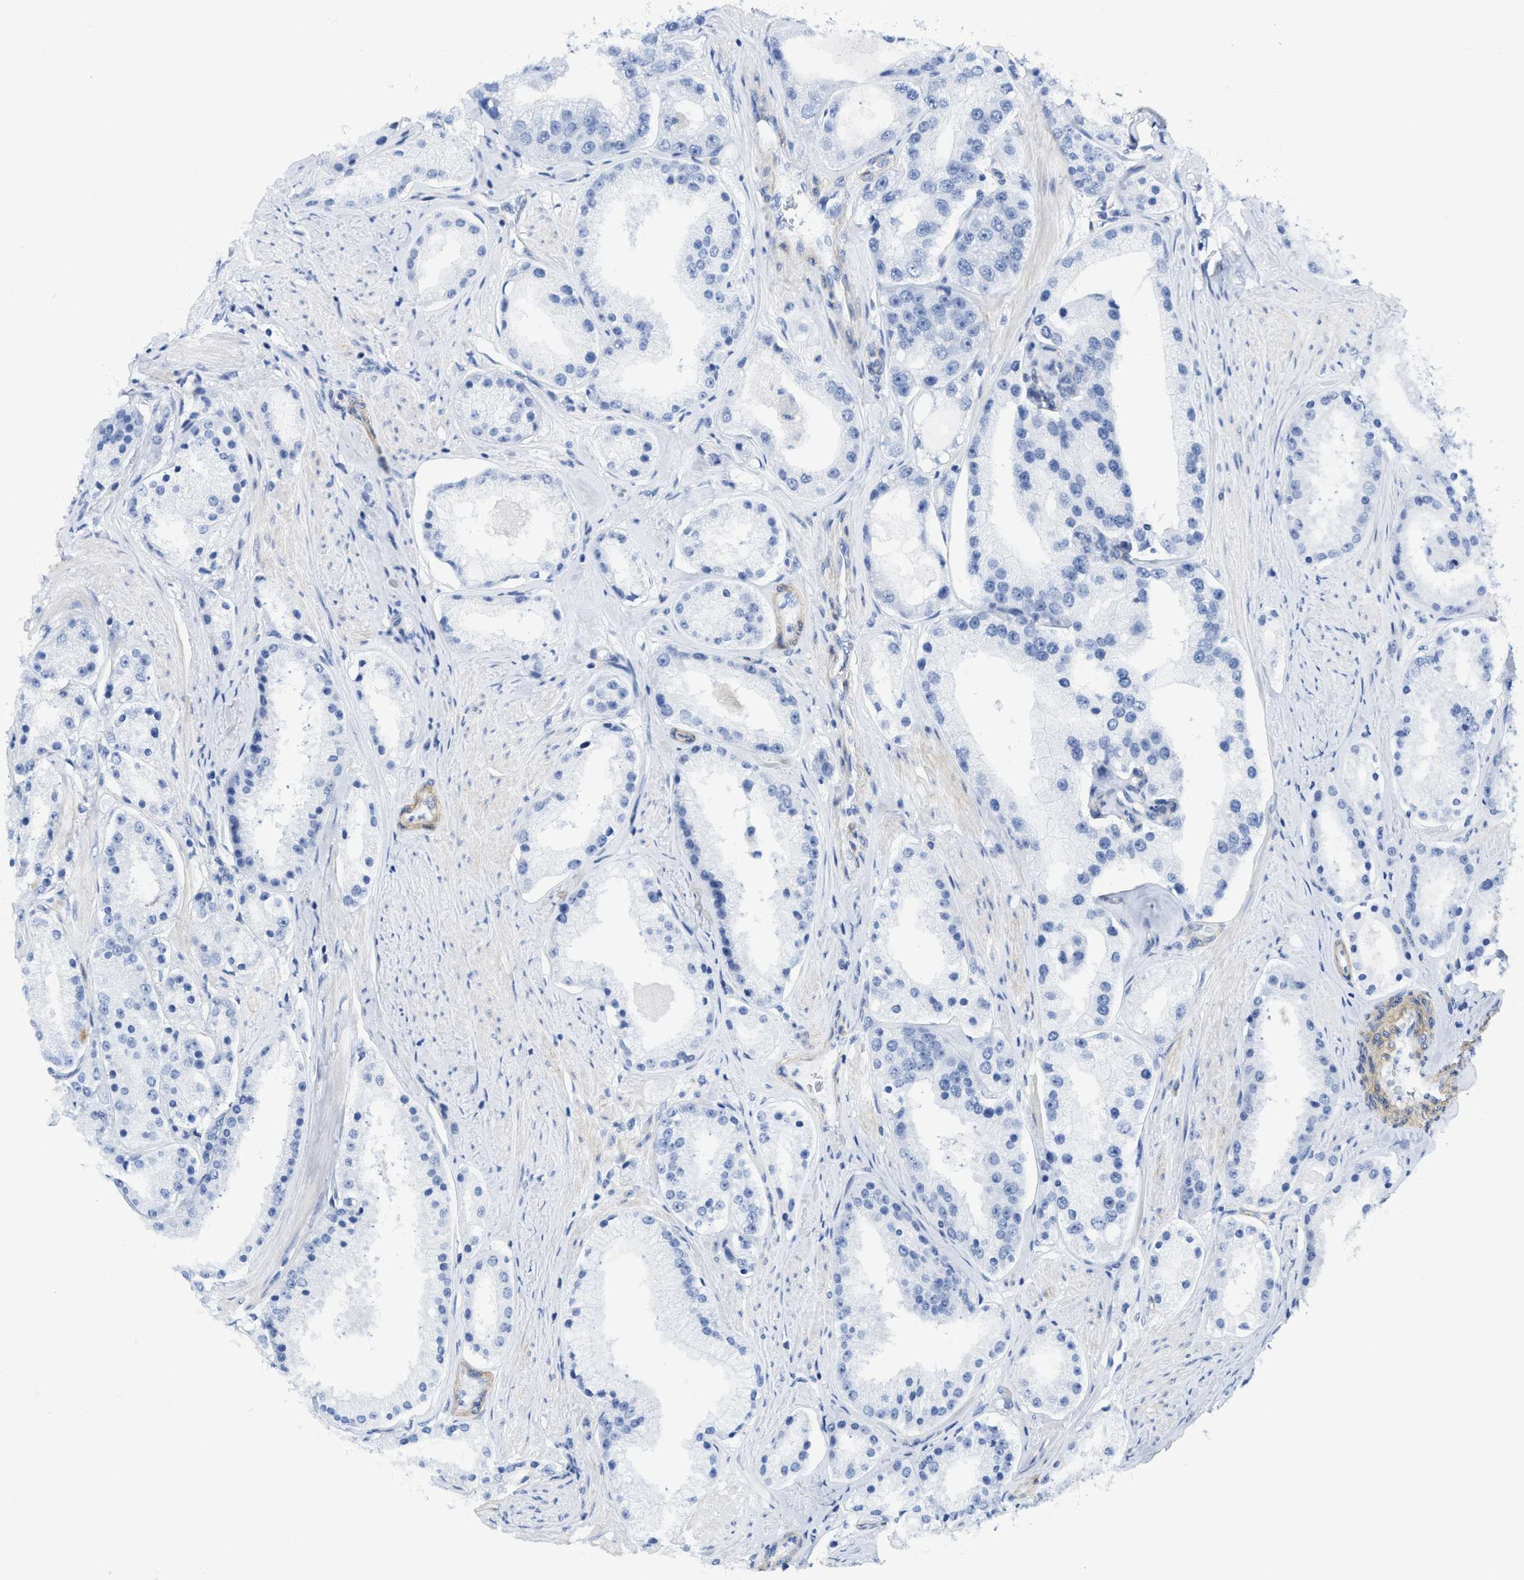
{"staining": {"intensity": "negative", "quantity": "none", "location": "none"}, "tissue": "prostate cancer", "cell_type": "Tumor cells", "image_type": "cancer", "snomed": [{"axis": "morphology", "description": "Adenocarcinoma, Low grade"}, {"axis": "topography", "description": "Prostate"}], "caption": "Image shows no significant protein staining in tumor cells of prostate cancer.", "gene": "TUB", "patient": {"sex": "male", "age": 63}}